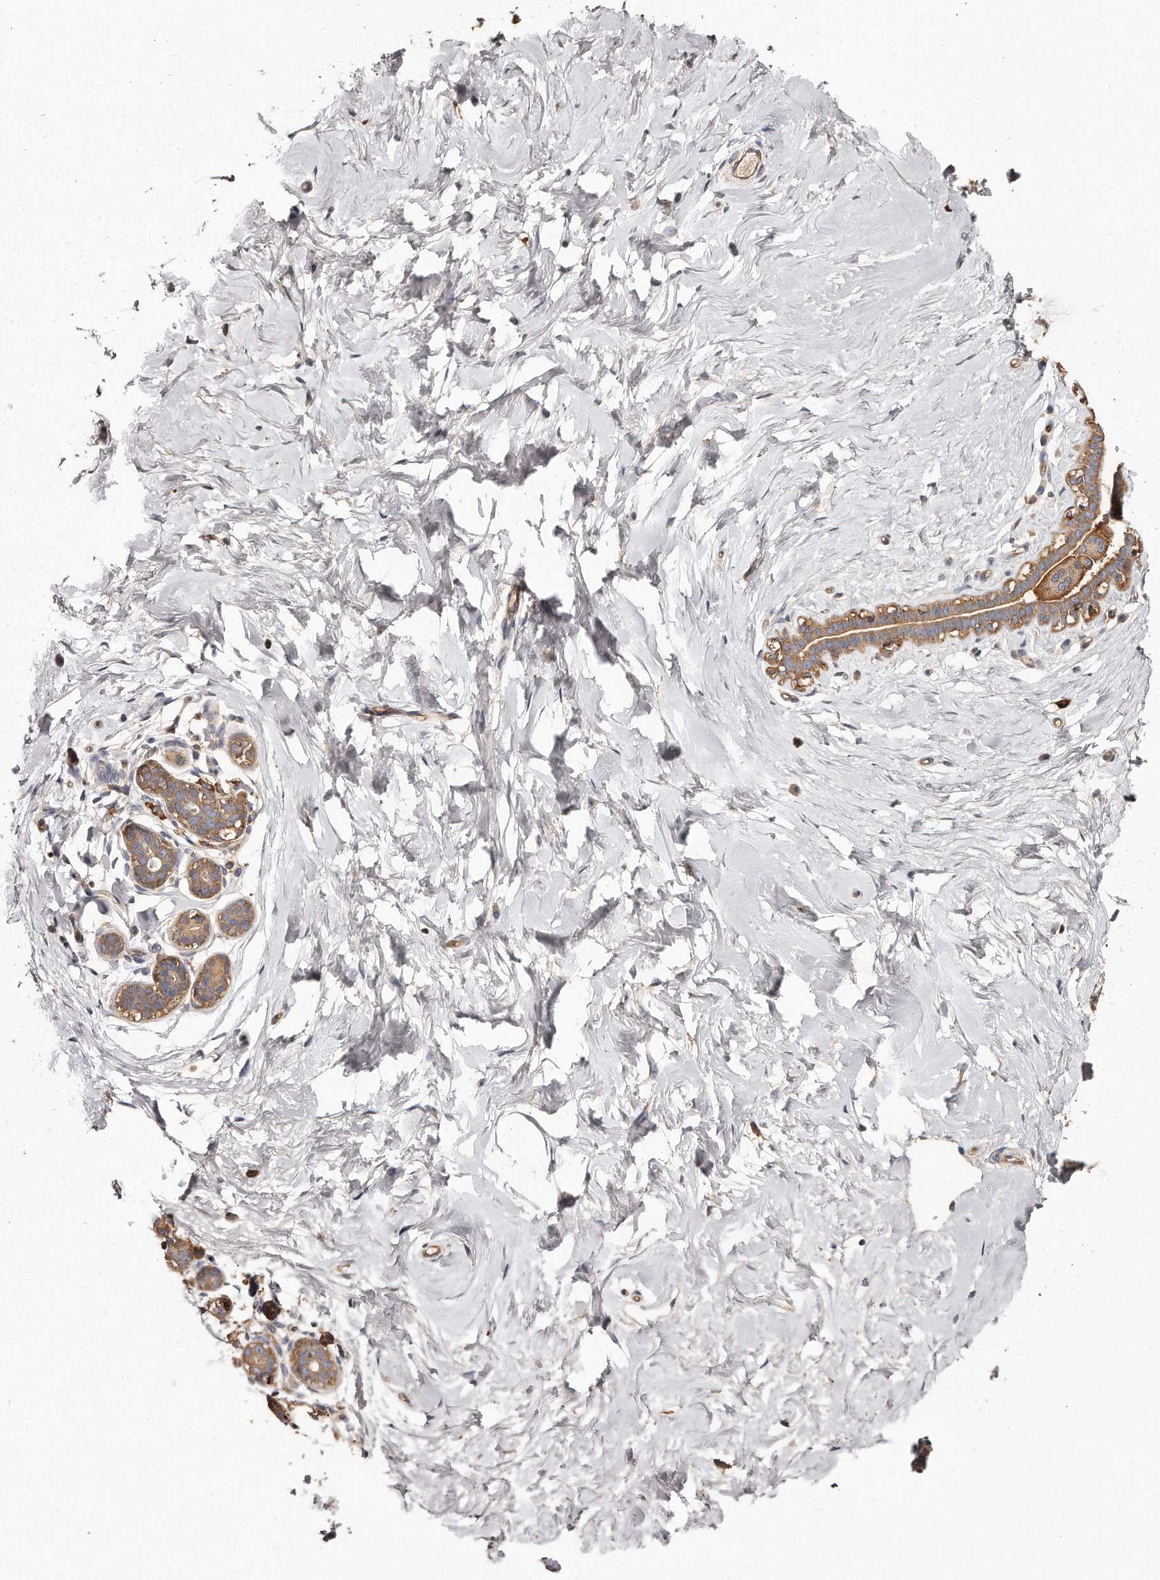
{"staining": {"intensity": "negative", "quantity": "none", "location": "none"}, "tissue": "breast", "cell_type": "Adipocytes", "image_type": "normal", "snomed": [{"axis": "morphology", "description": "Normal tissue, NOS"}, {"axis": "morphology", "description": "Adenoma, NOS"}, {"axis": "topography", "description": "Breast"}], "caption": "The histopathology image demonstrates no significant staining in adipocytes of breast.", "gene": "CAP1", "patient": {"sex": "female", "age": 23}}